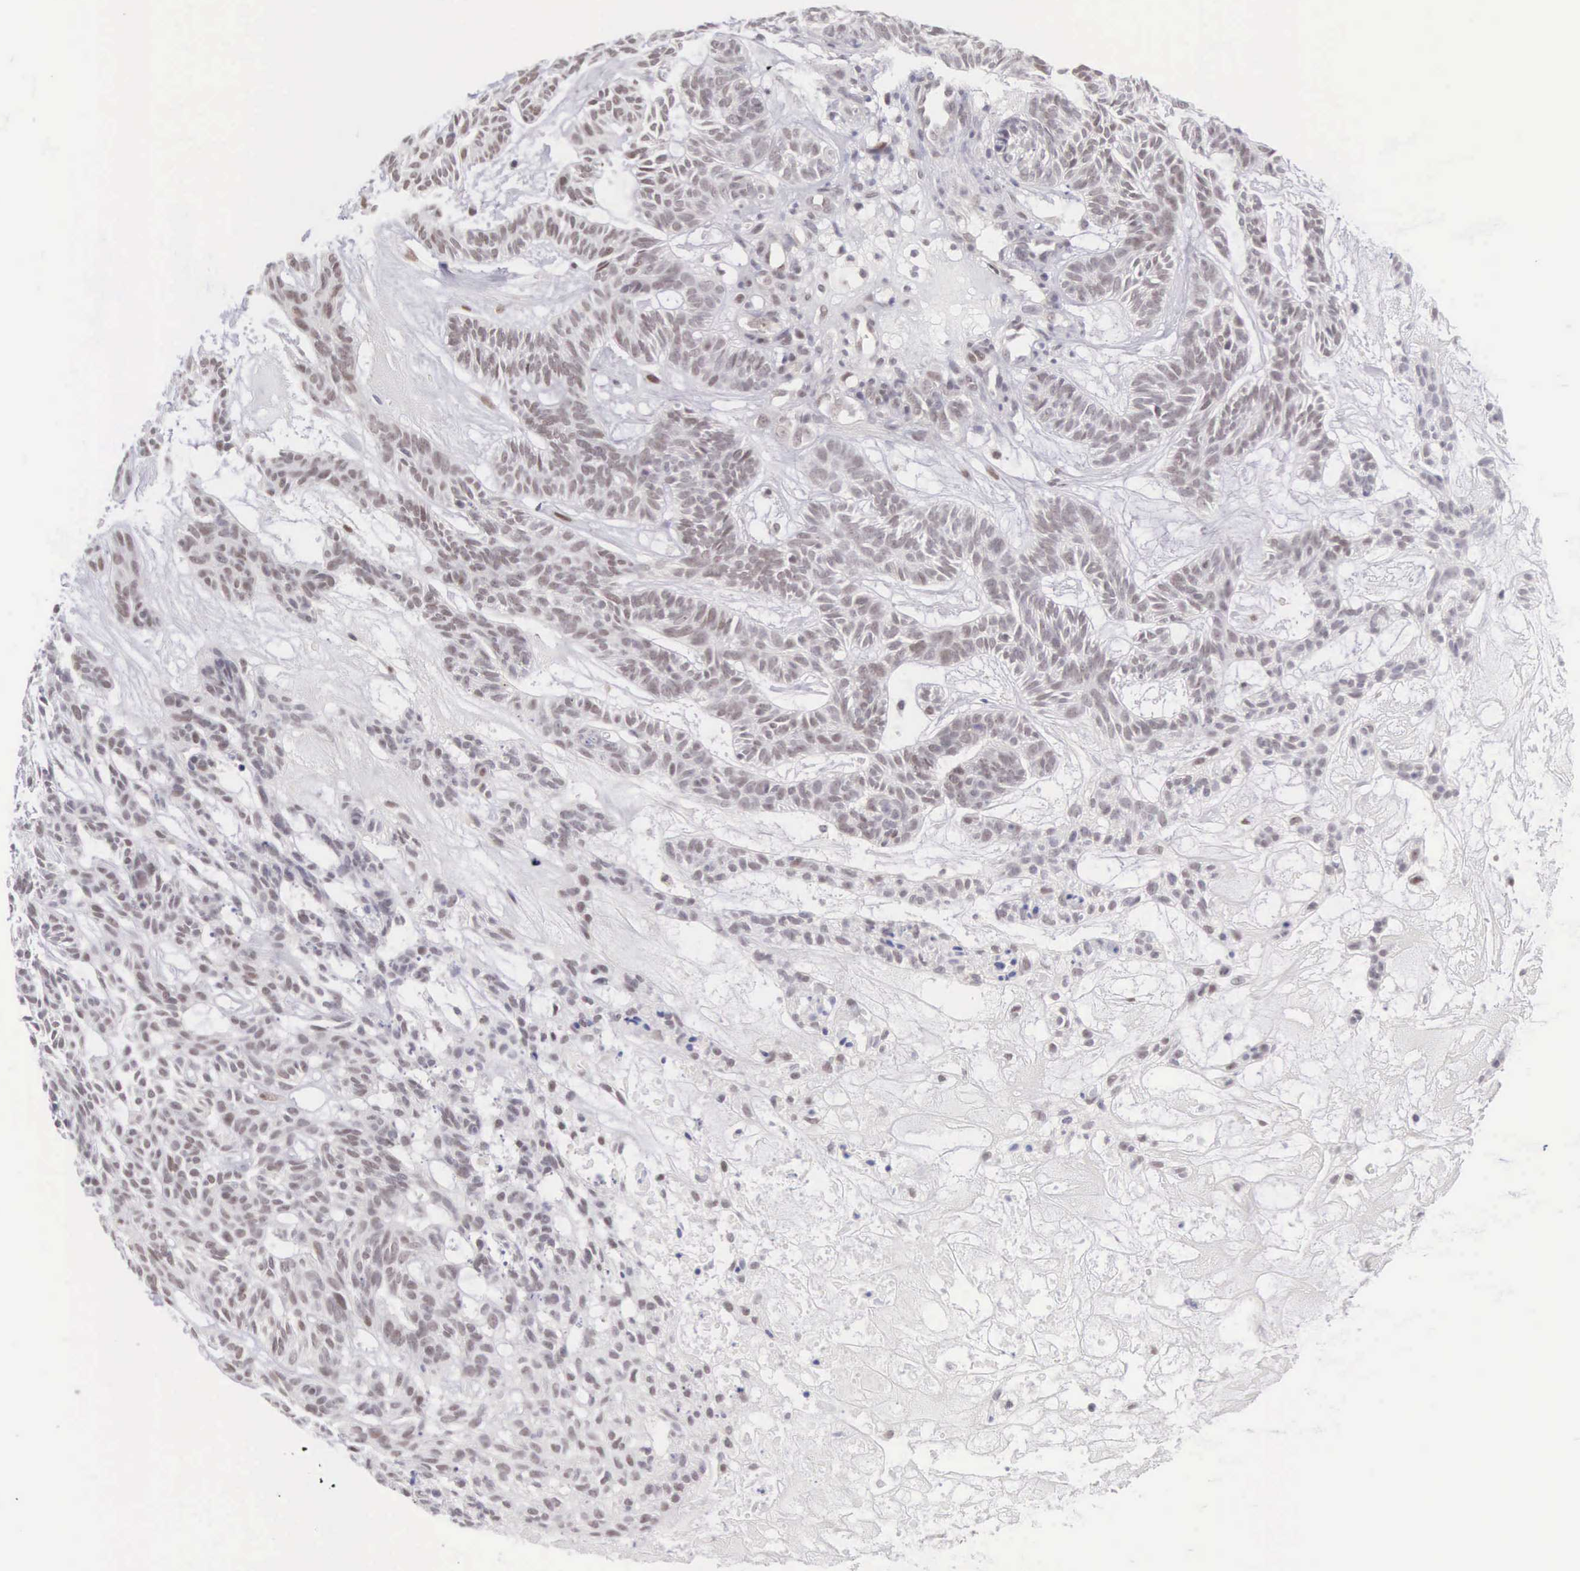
{"staining": {"intensity": "moderate", "quantity": "25%-75%", "location": "nuclear"}, "tissue": "skin cancer", "cell_type": "Tumor cells", "image_type": "cancer", "snomed": [{"axis": "morphology", "description": "Basal cell carcinoma"}, {"axis": "topography", "description": "Skin"}], "caption": "Protein staining by immunohistochemistry exhibits moderate nuclear expression in approximately 25%-75% of tumor cells in skin basal cell carcinoma. Nuclei are stained in blue.", "gene": "CCDC117", "patient": {"sex": "male", "age": 75}}